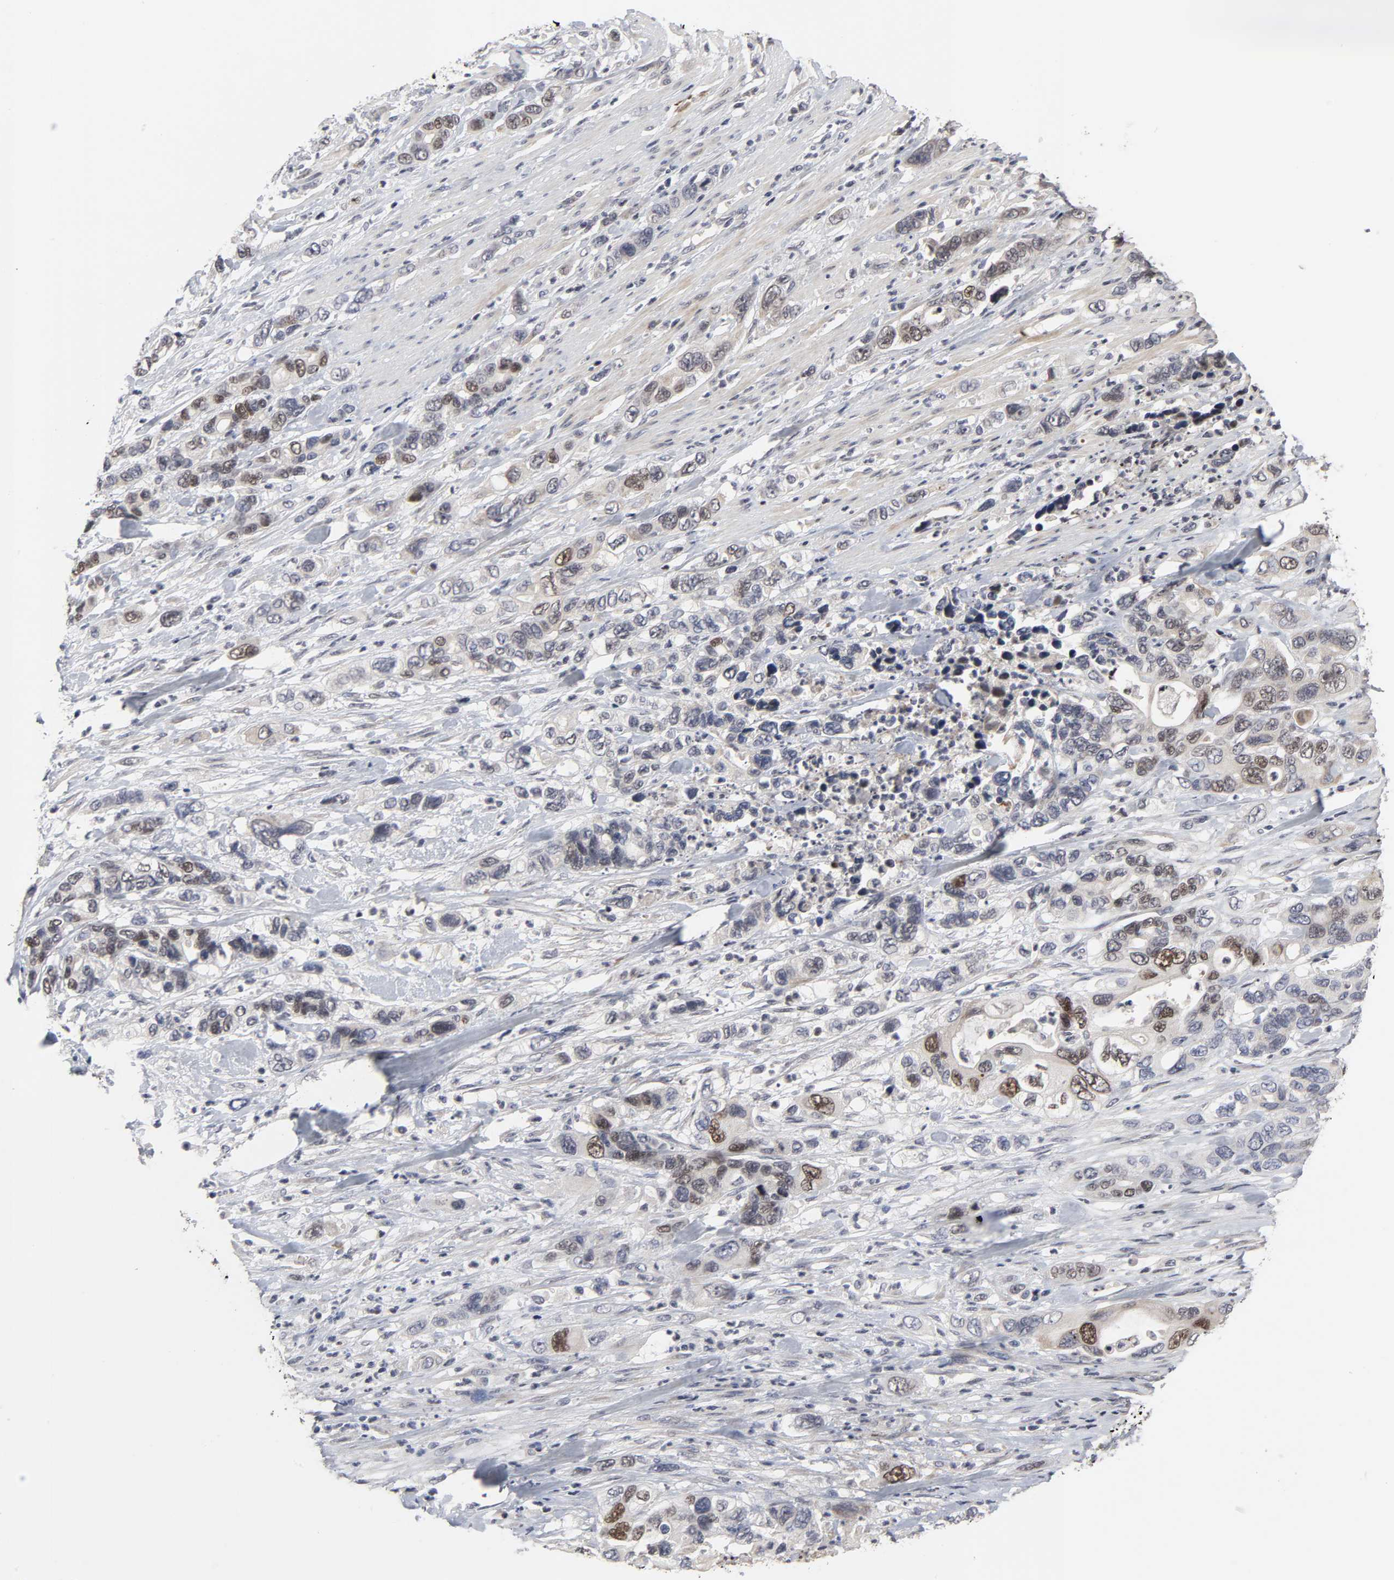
{"staining": {"intensity": "moderate", "quantity": "25%-75%", "location": "cytoplasmic/membranous,nuclear"}, "tissue": "pancreatic cancer", "cell_type": "Tumor cells", "image_type": "cancer", "snomed": [{"axis": "morphology", "description": "Adenocarcinoma, NOS"}, {"axis": "topography", "description": "Pancreas"}], "caption": "Immunohistochemical staining of human adenocarcinoma (pancreatic) exhibits medium levels of moderate cytoplasmic/membranous and nuclear positivity in approximately 25%-75% of tumor cells.", "gene": "HNF4A", "patient": {"sex": "female", "age": 71}}